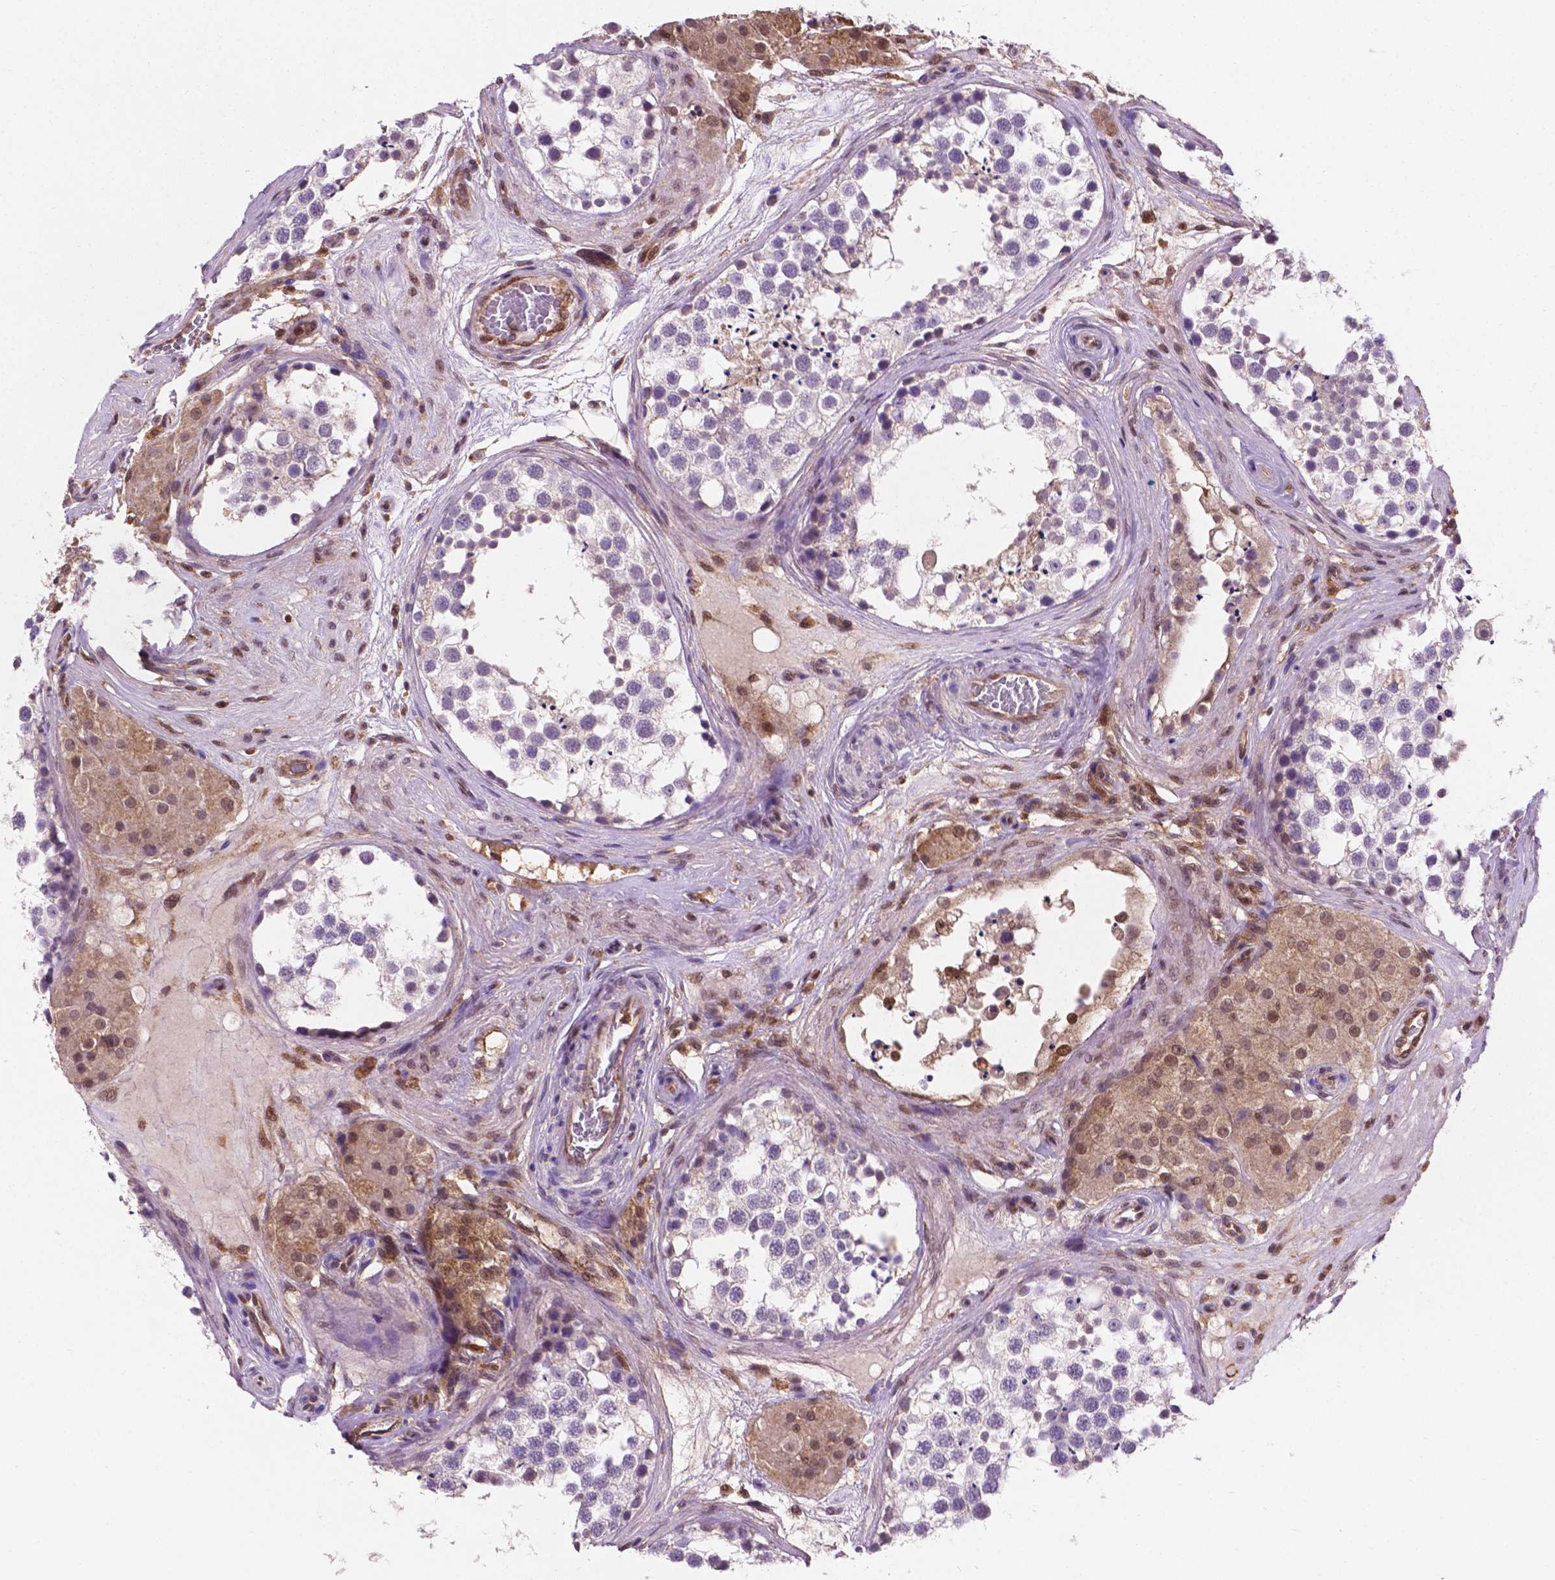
{"staining": {"intensity": "weak", "quantity": "<25%", "location": "cytoplasmic/membranous,nuclear"}, "tissue": "testis", "cell_type": "Cells in seminiferous ducts", "image_type": "normal", "snomed": [{"axis": "morphology", "description": "Normal tissue, NOS"}, {"axis": "morphology", "description": "Seminoma, NOS"}, {"axis": "topography", "description": "Testis"}], "caption": "Protein analysis of unremarkable testis exhibits no significant staining in cells in seminiferous ducts. (Stains: DAB immunohistochemistry (IHC) with hematoxylin counter stain, Microscopy: brightfield microscopy at high magnification).", "gene": "UBE2L6", "patient": {"sex": "male", "age": 65}}